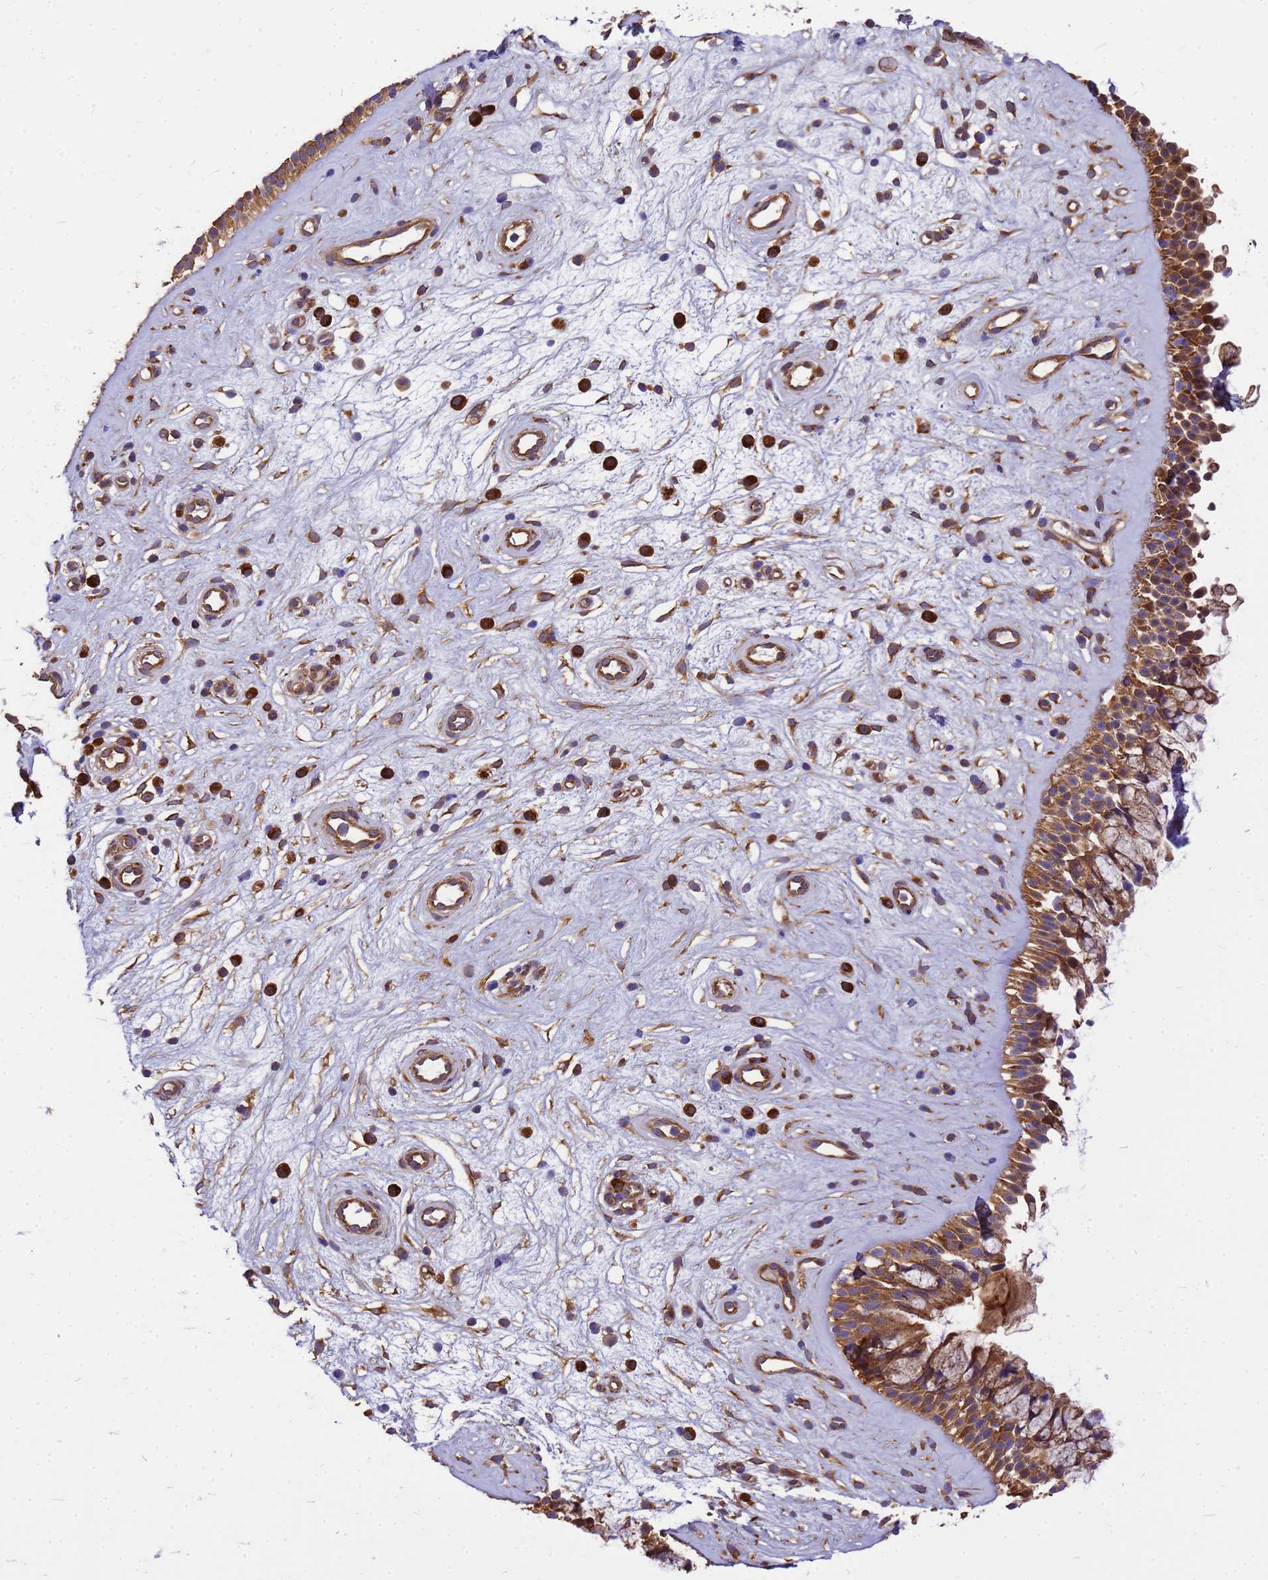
{"staining": {"intensity": "moderate", "quantity": ">75%", "location": "cytoplasmic/membranous"}, "tissue": "nasopharynx", "cell_type": "Respiratory epithelial cells", "image_type": "normal", "snomed": [{"axis": "morphology", "description": "Normal tissue, NOS"}, {"axis": "topography", "description": "Nasopharynx"}], "caption": "Protein analysis of benign nasopharynx displays moderate cytoplasmic/membranous staining in about >75% of respiratory epithelial cells.", "gene": "GID4", "patient": {"sex": "male", "age": 32}}